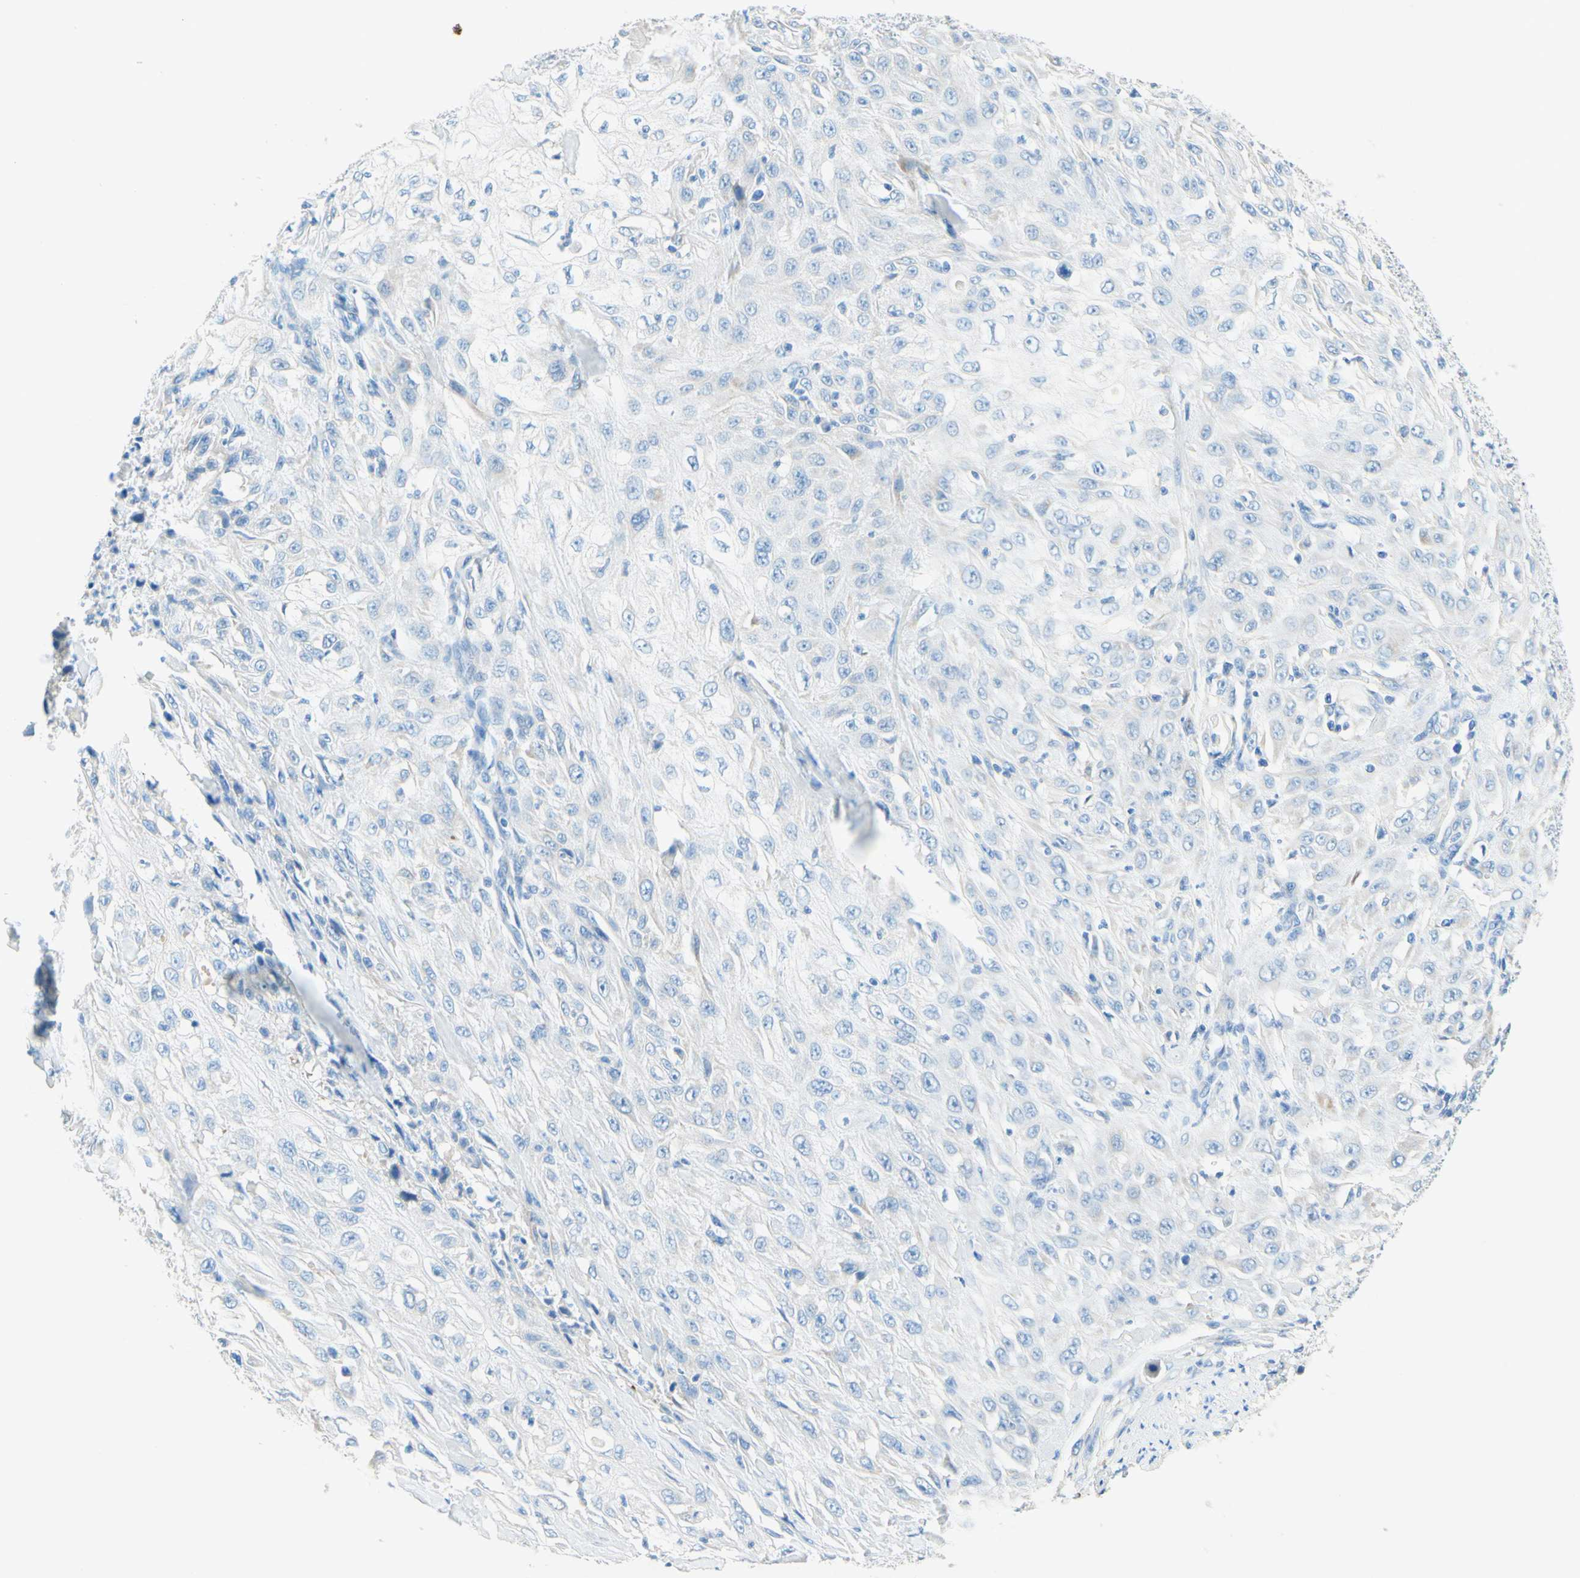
{"staining": {"intensity": "negative", "quantity": "none", "location": "none"}, "tissue": "skin cancer", "cell_type": "Tumor cells", "image_type": "cancer", "snomed": [{"axis": "morphology", "description": "Squamous cell carcinoma, NOS"}, {"axis": "morphology", "description": "Squamous cell carcinoma, metastatic, NOS"}, {"axis": "topography", "description": "Skin"}, {"axis": "topography", "description": "Lymph node"}], "caption": "This is a micrograph of IHC staining of skin metastatic squamous cell carcinoma, which shows no staining in tumor cells.", "gene": "SLC46A1", "patient": {"sex": "male", "age": 75}}